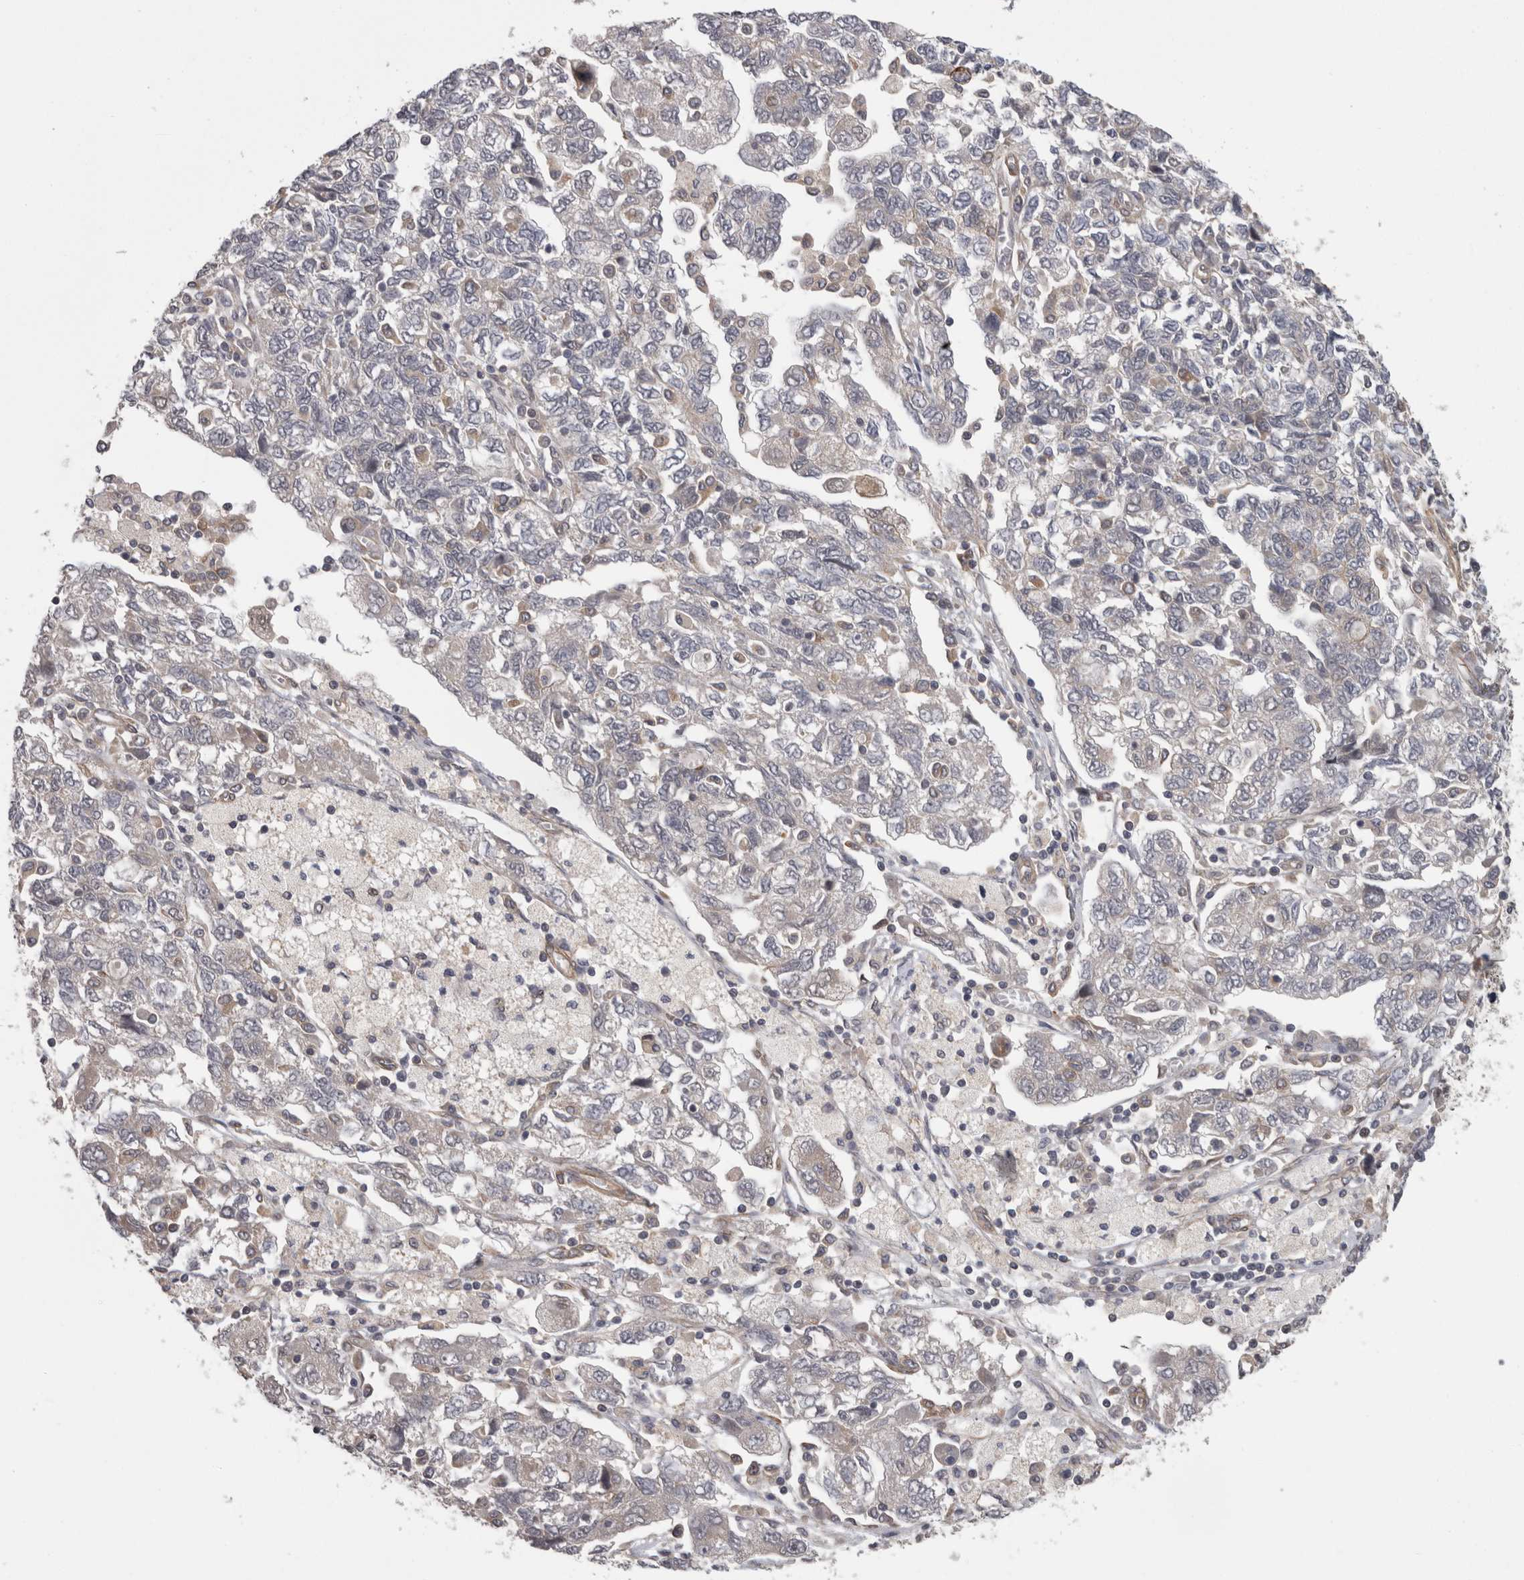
{"staining": {"intensity": "weak", "quantity": "<25%", "location": "cytoplasmic/membranous"}, "tissue": "ovarian cancer", "cell_type": "Tumor cells", "image_type": "cancer", "snomed": [{"axis": "morphology", "description": "Carcinoma, NOS"}, {"axis": "morphology", "description": "Cystadenocarcinoma, serous, NOS"}, {"axis": "topography", "description": "Ovary"}], "caption": "DAB immunohistochemical staining of human ovarian cancer (carcinoma) displays no significant staining in tumor cells.", "gene": "RMDN1", "patient": {"sex": "female", "age": 69}}